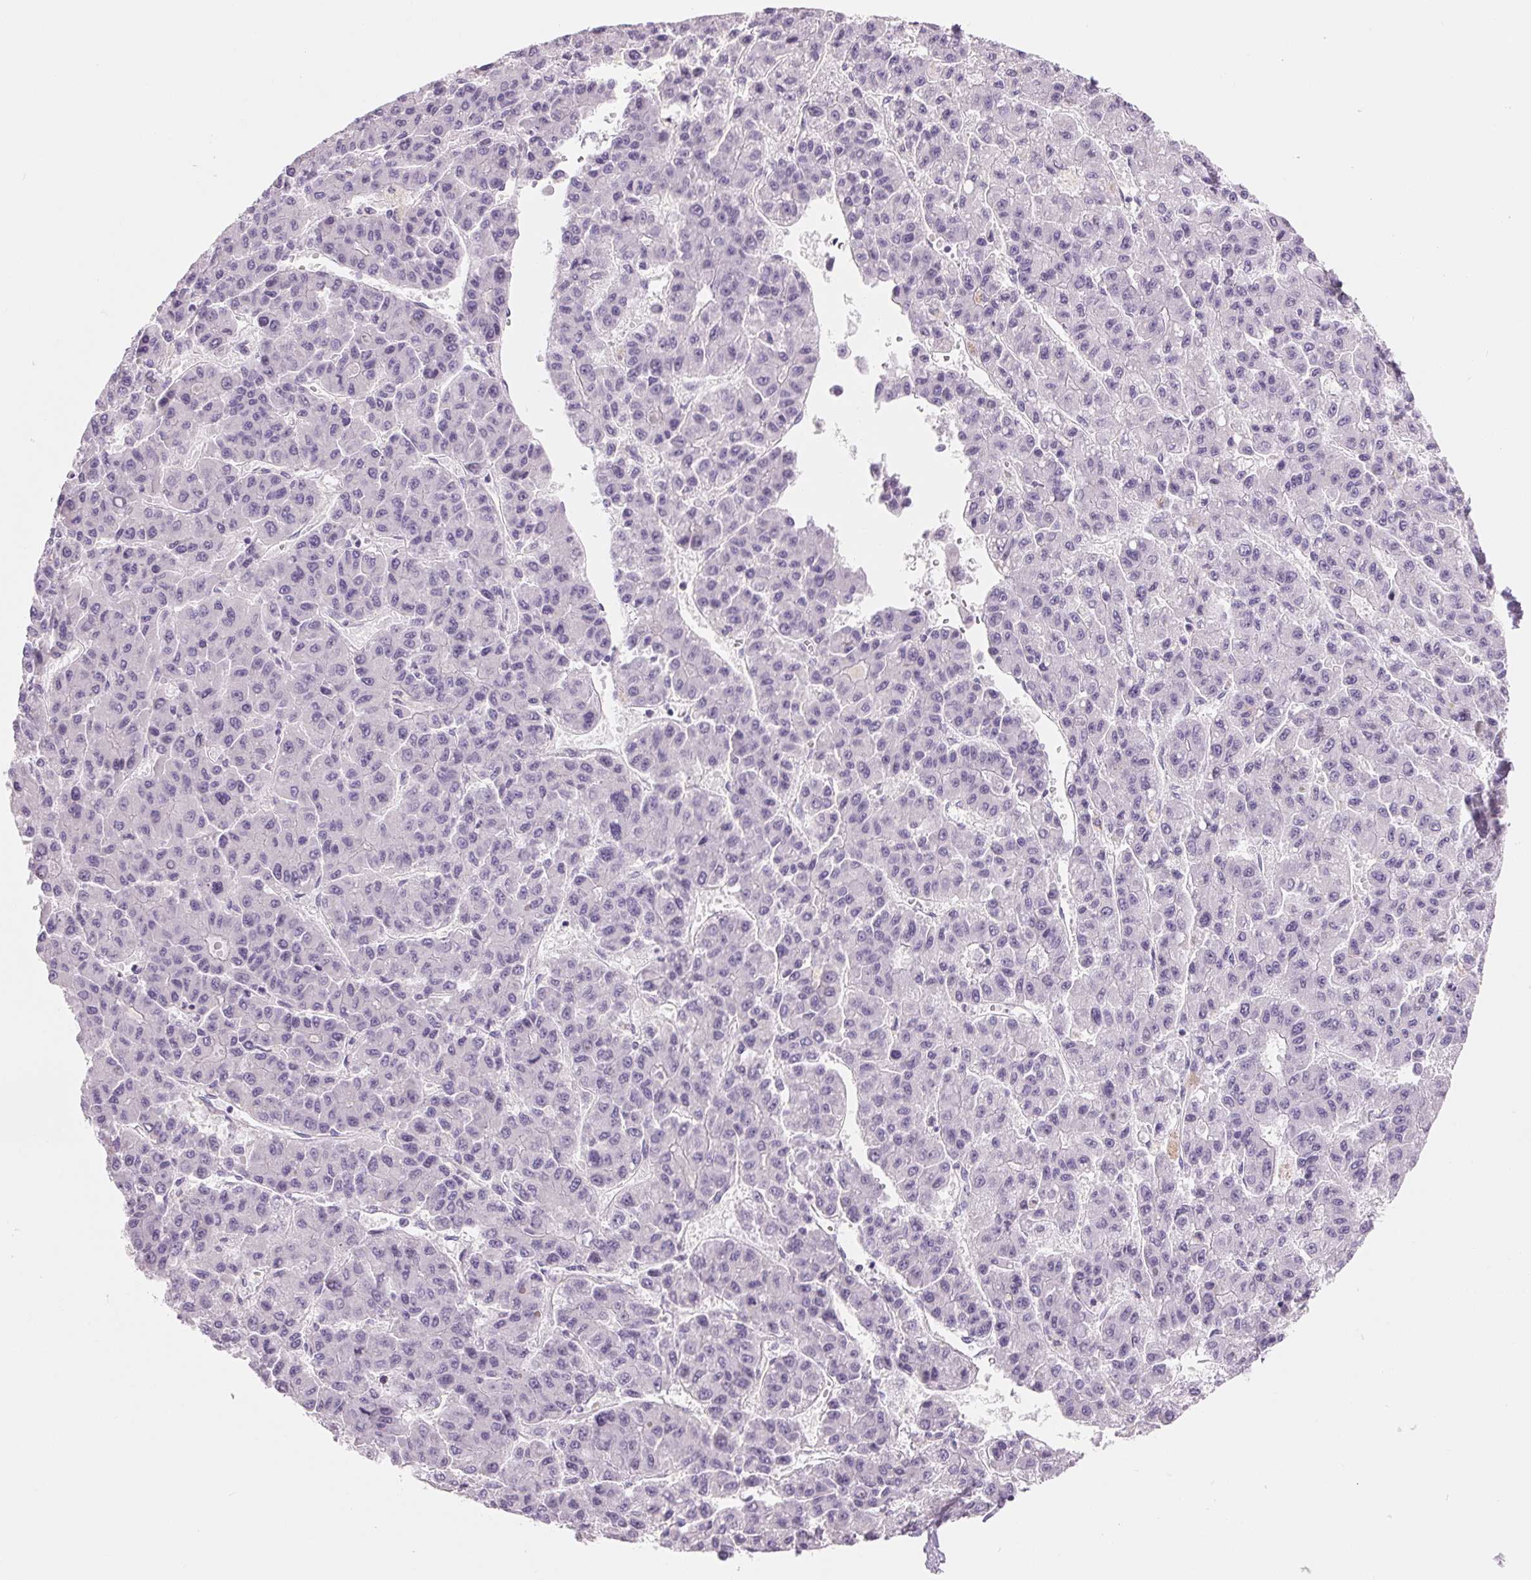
{"staining": {"intensity": "negative", "quantity": "none", "location": "none"}, "tissue": "liver cancer", "cell_type": "Tumor cells", "image_type": "cancer", "snomed": [{"axis": "morphology", "description": "Carcinoma, Hepatocellular, NOS"}, {"axis": "topography", "description": "Liver"}], "caption": "Immunohistochemical staining of human liver cancer demonstrates no significant staining in tumor cells. (DAB immunohistochemistry (IHC), high magnification).", "gene": "CCDC168", "patient": {"sex": "male", "age": 70}}